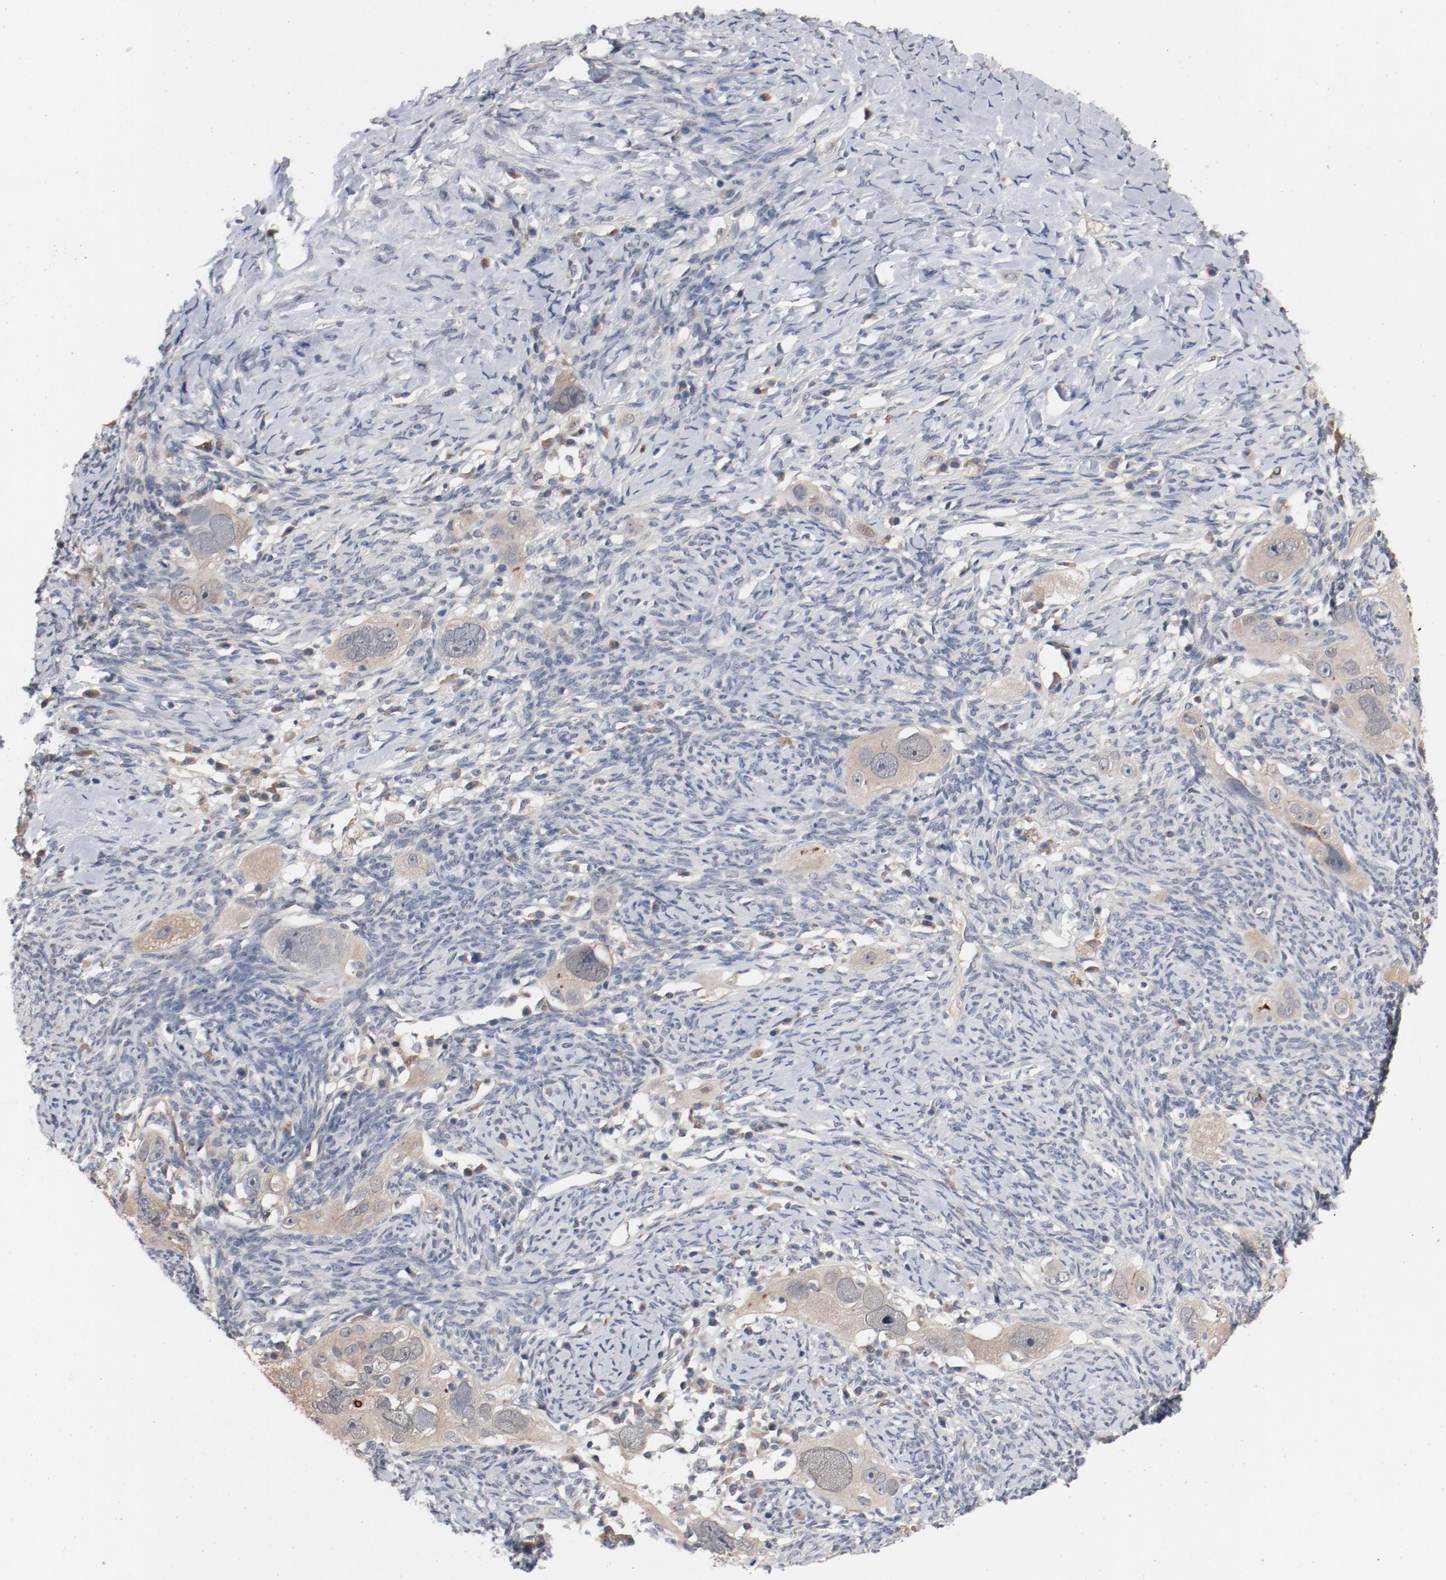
{"staining": {"intensity": "weak", "quantity": ">75%", "location": "cytoplasmic/membranous"}, "tissue": "ovarian cancer", "cell_type": "Tumor cells", "image_type": "cancer", "snomed": [{"axis": "morphology", "description": "Normal tissue, NOS"}, {"axis": "morphology", "description": "Cystadenocarcinoma, serous, NOS"}, {"axis": "topography", "description": "Ovary"}], "caption": "Immunohistochemistry of human ovarian serous cystadenocarcinoma shows low levels of weak cytoplasmic/membranous expression in approximately >75% of tumor cells.", "gene": "DNAL4", "patient": {"sex": "female", "age": 62}}